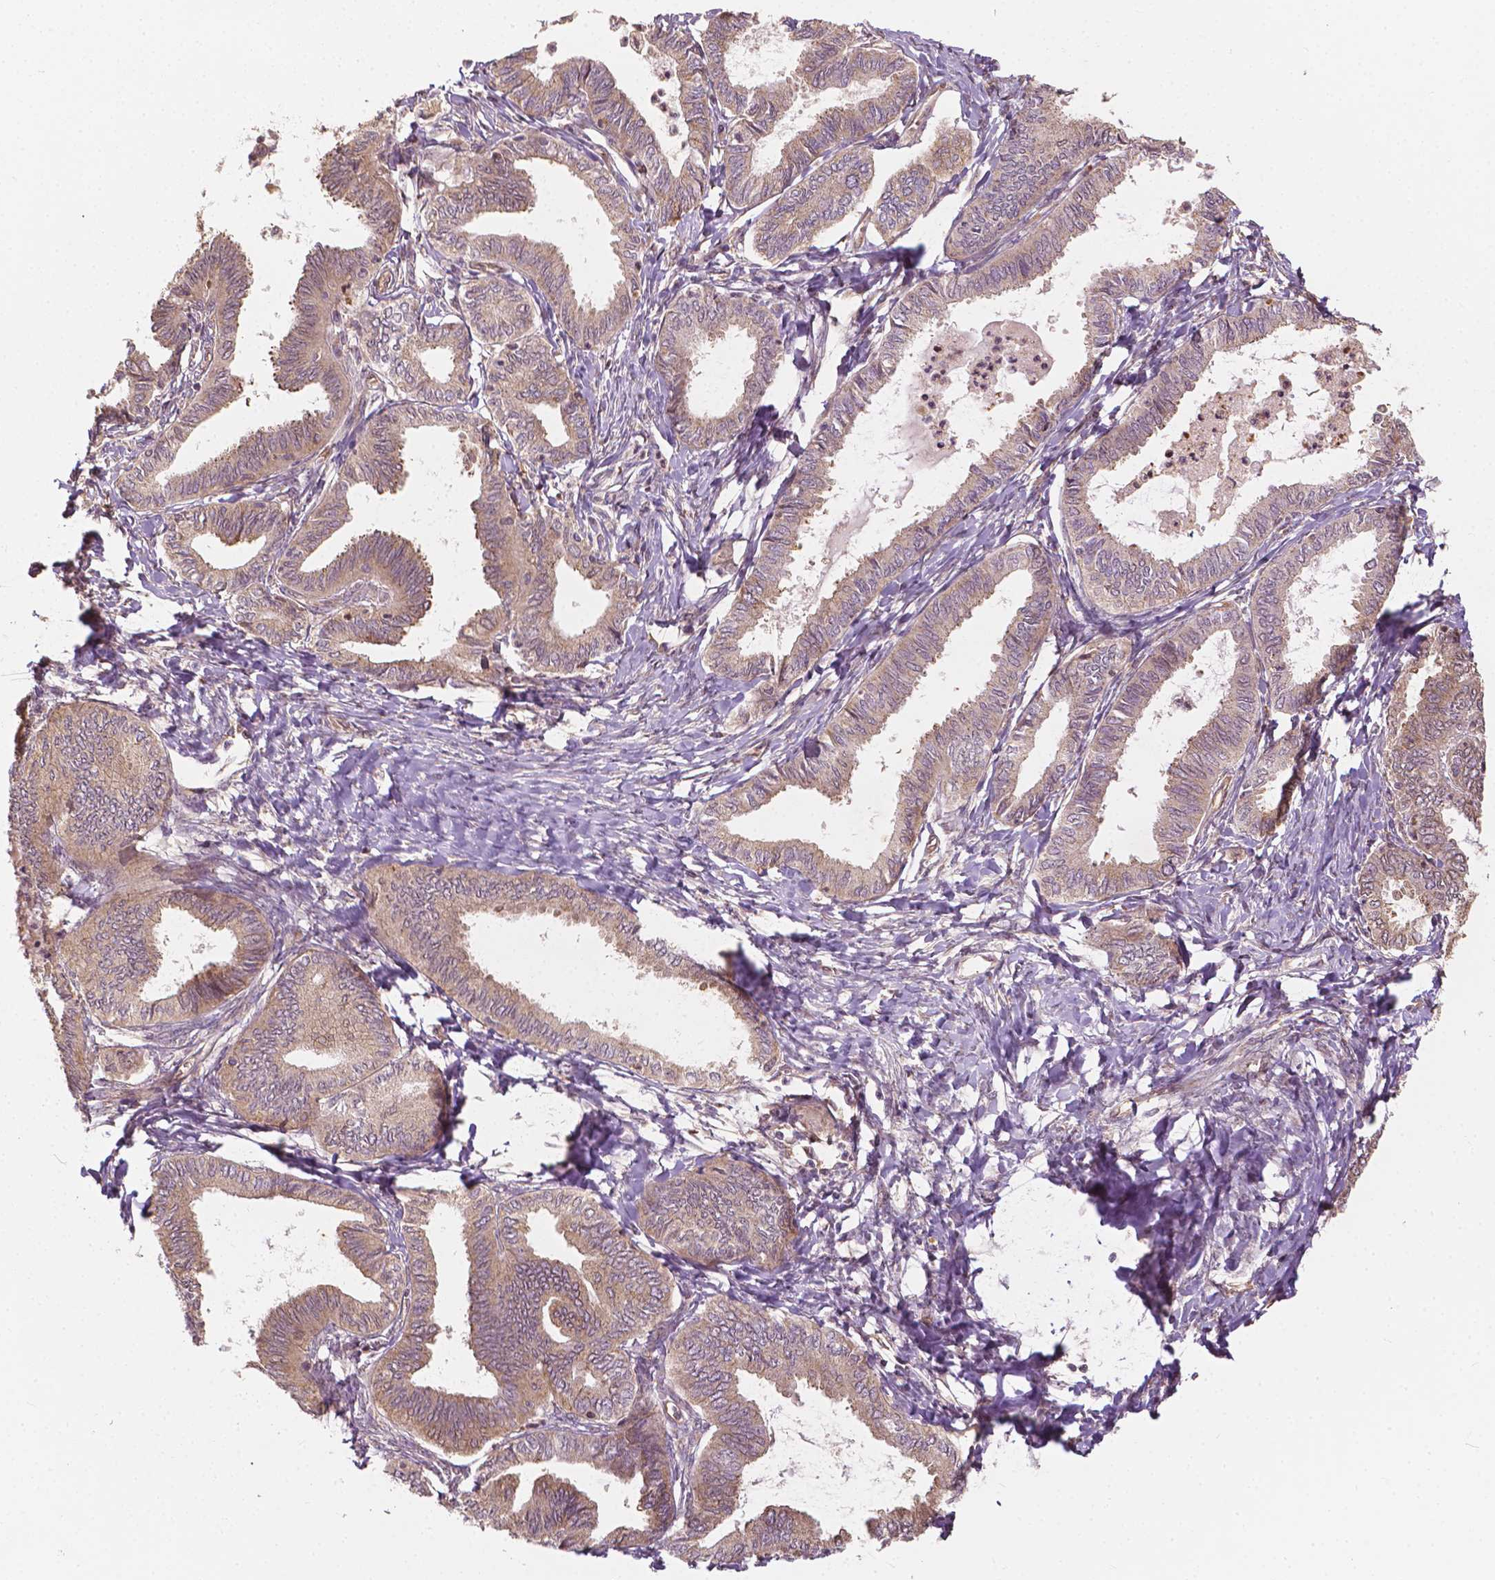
{"staining": {"intensity": "weak", "quantity": ">75%", "location": "cytoplasmic/membranous"}, "tissue": "ovarian cancer", "cell_type": "Tumor cells", "image_type": "cancer", "snomed": [{"axis": "morphology", "description": "Carcinoma, endometroid"}, {"axis": "topography", "description": "Ovary"}], "caption": "Immunohistochemical staining of endometroid carcinoma (ovarian) demonstrates low levels of weak cytoplasmic/membranous staining in about >75% of tumor cells.", "gene": "G3BP1", "patient": {"sex": "female", "age": 70}}